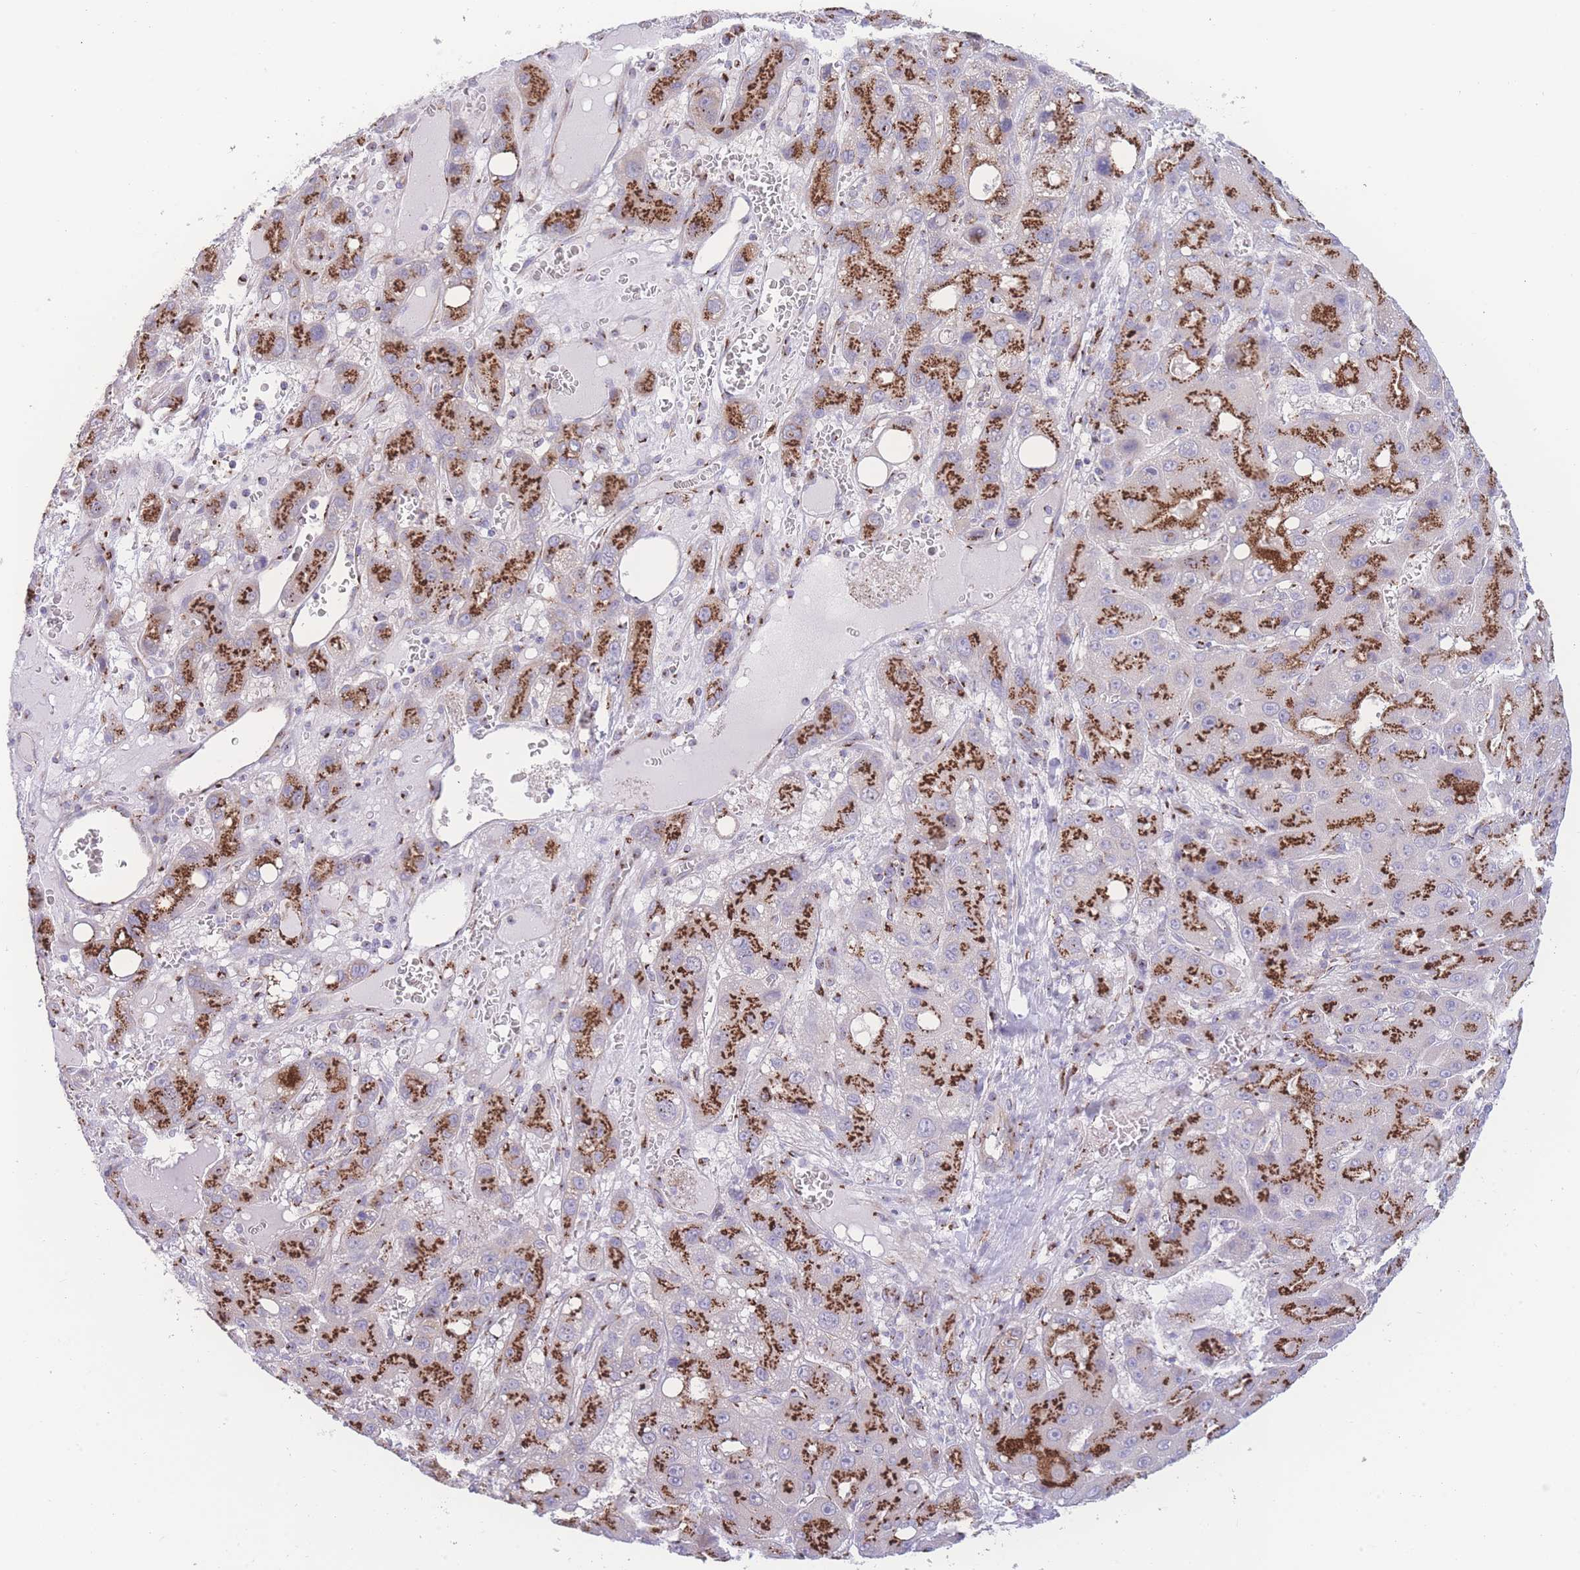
{"staining": {"intensity": "strong", "quantity": ">75%", "location": "cytoplasmic/membranous"}, "tissue": "liver cancer", "cell_type": "Tumor cells", "image_type": "cancer", "snomed": [{"axis": "morphology", "description": "Carcinoma, Hepatocellular, NOS"}, {"axis": "topography", "description": "Liver"}], "caption": "A brown stain labels strong cytoplasmic/membranous staining of a protein in human liver cancer (hepatocellular carcinoma) tumor cells.", "gene": "GOLM2", "patient": {"sex": "male", "age": 55}}